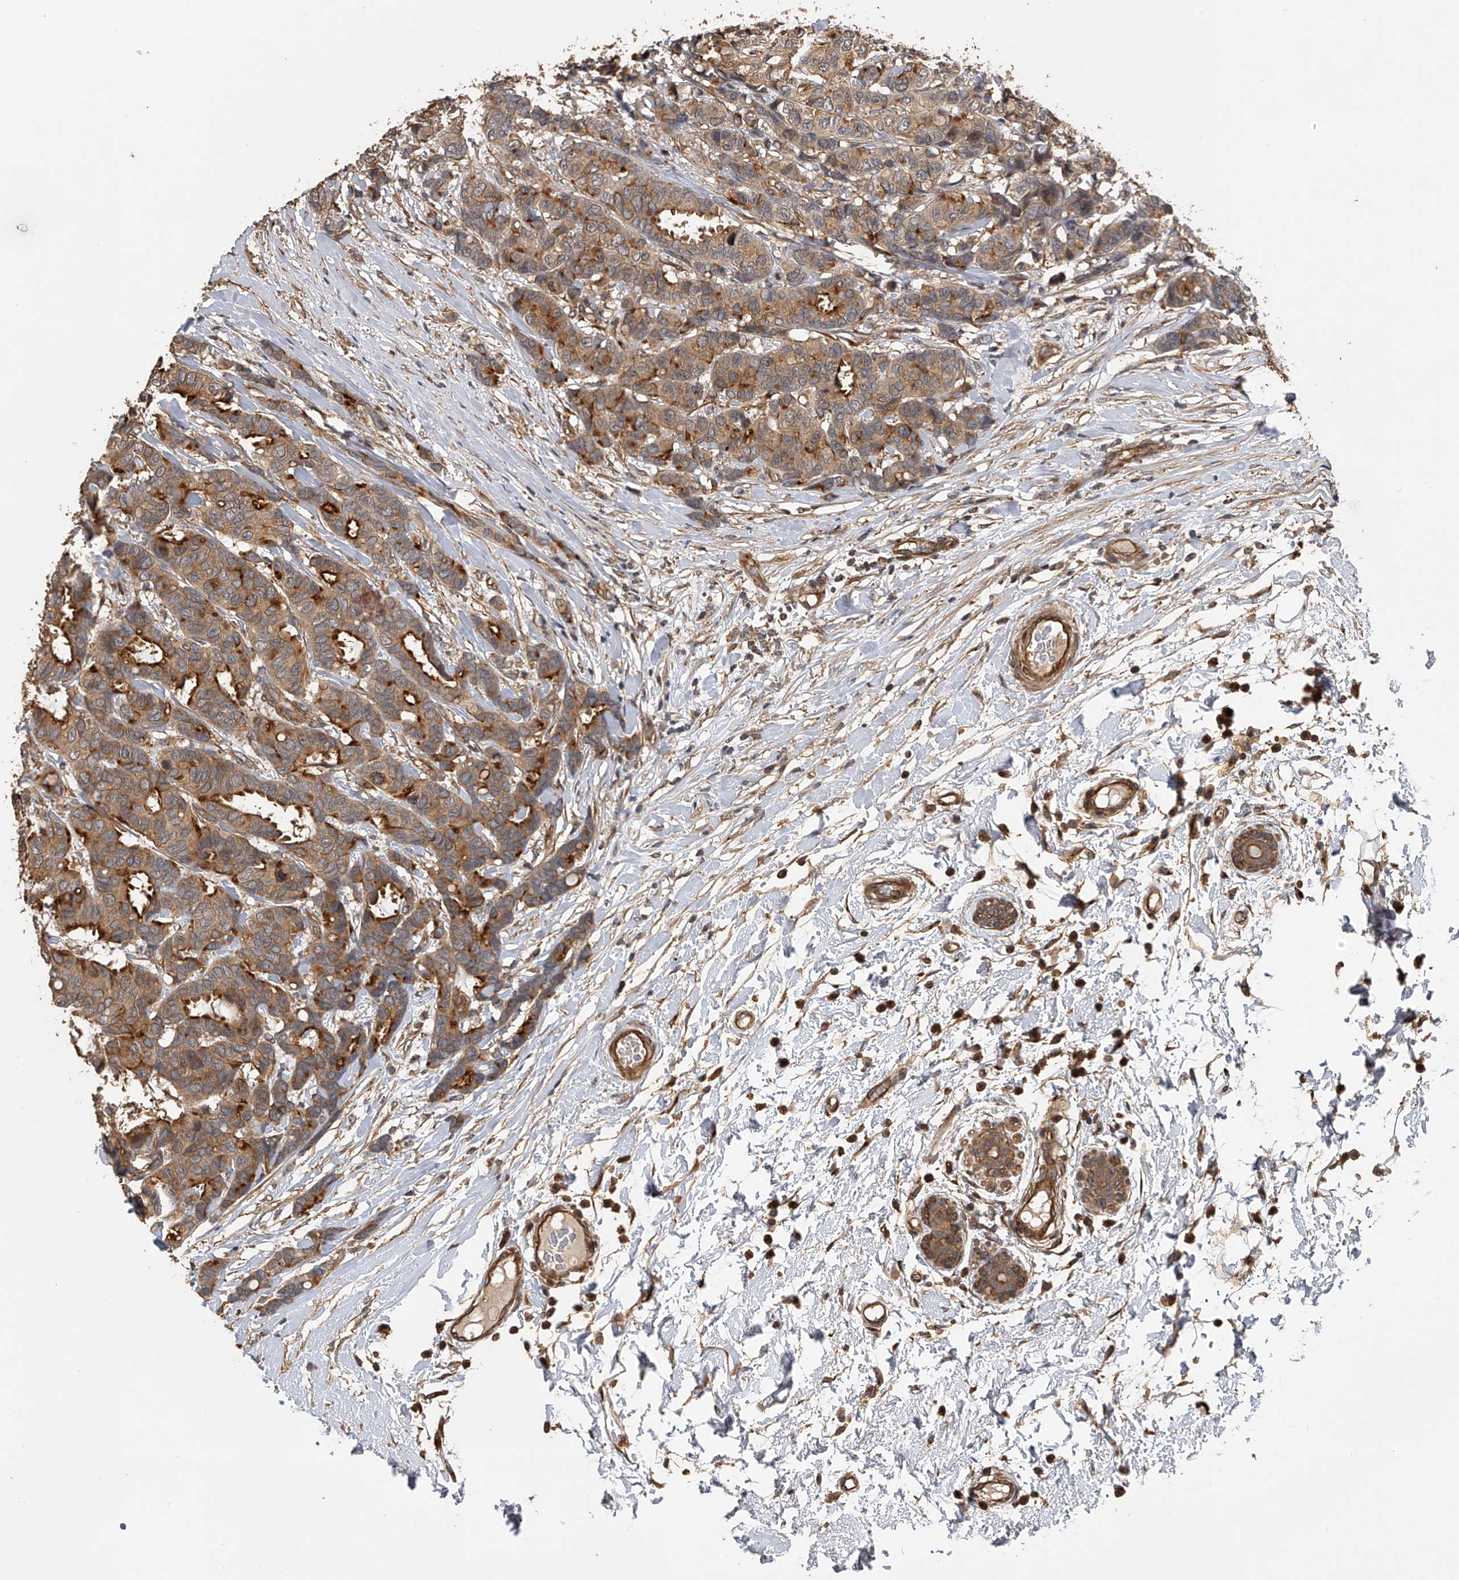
{"staining": {"intensity": "strong", "quantity": ">75%", "location": "cytoplasmic/membranous"}, "tissue": "breast cancer", "cell_type": "Tumor cells", "image_type": "cancer", "snomed": [{"axis": "morphology", "description": "Duct carcinoma"}, {"axis": "topography", "description": "Breast"}], "caption": "Intraductal carcinoma (breast) stained with a protein marker displays strong staining in tumor cells.", "gene": "PTPRA", "patient": {"sex": "female", "age": 87}}